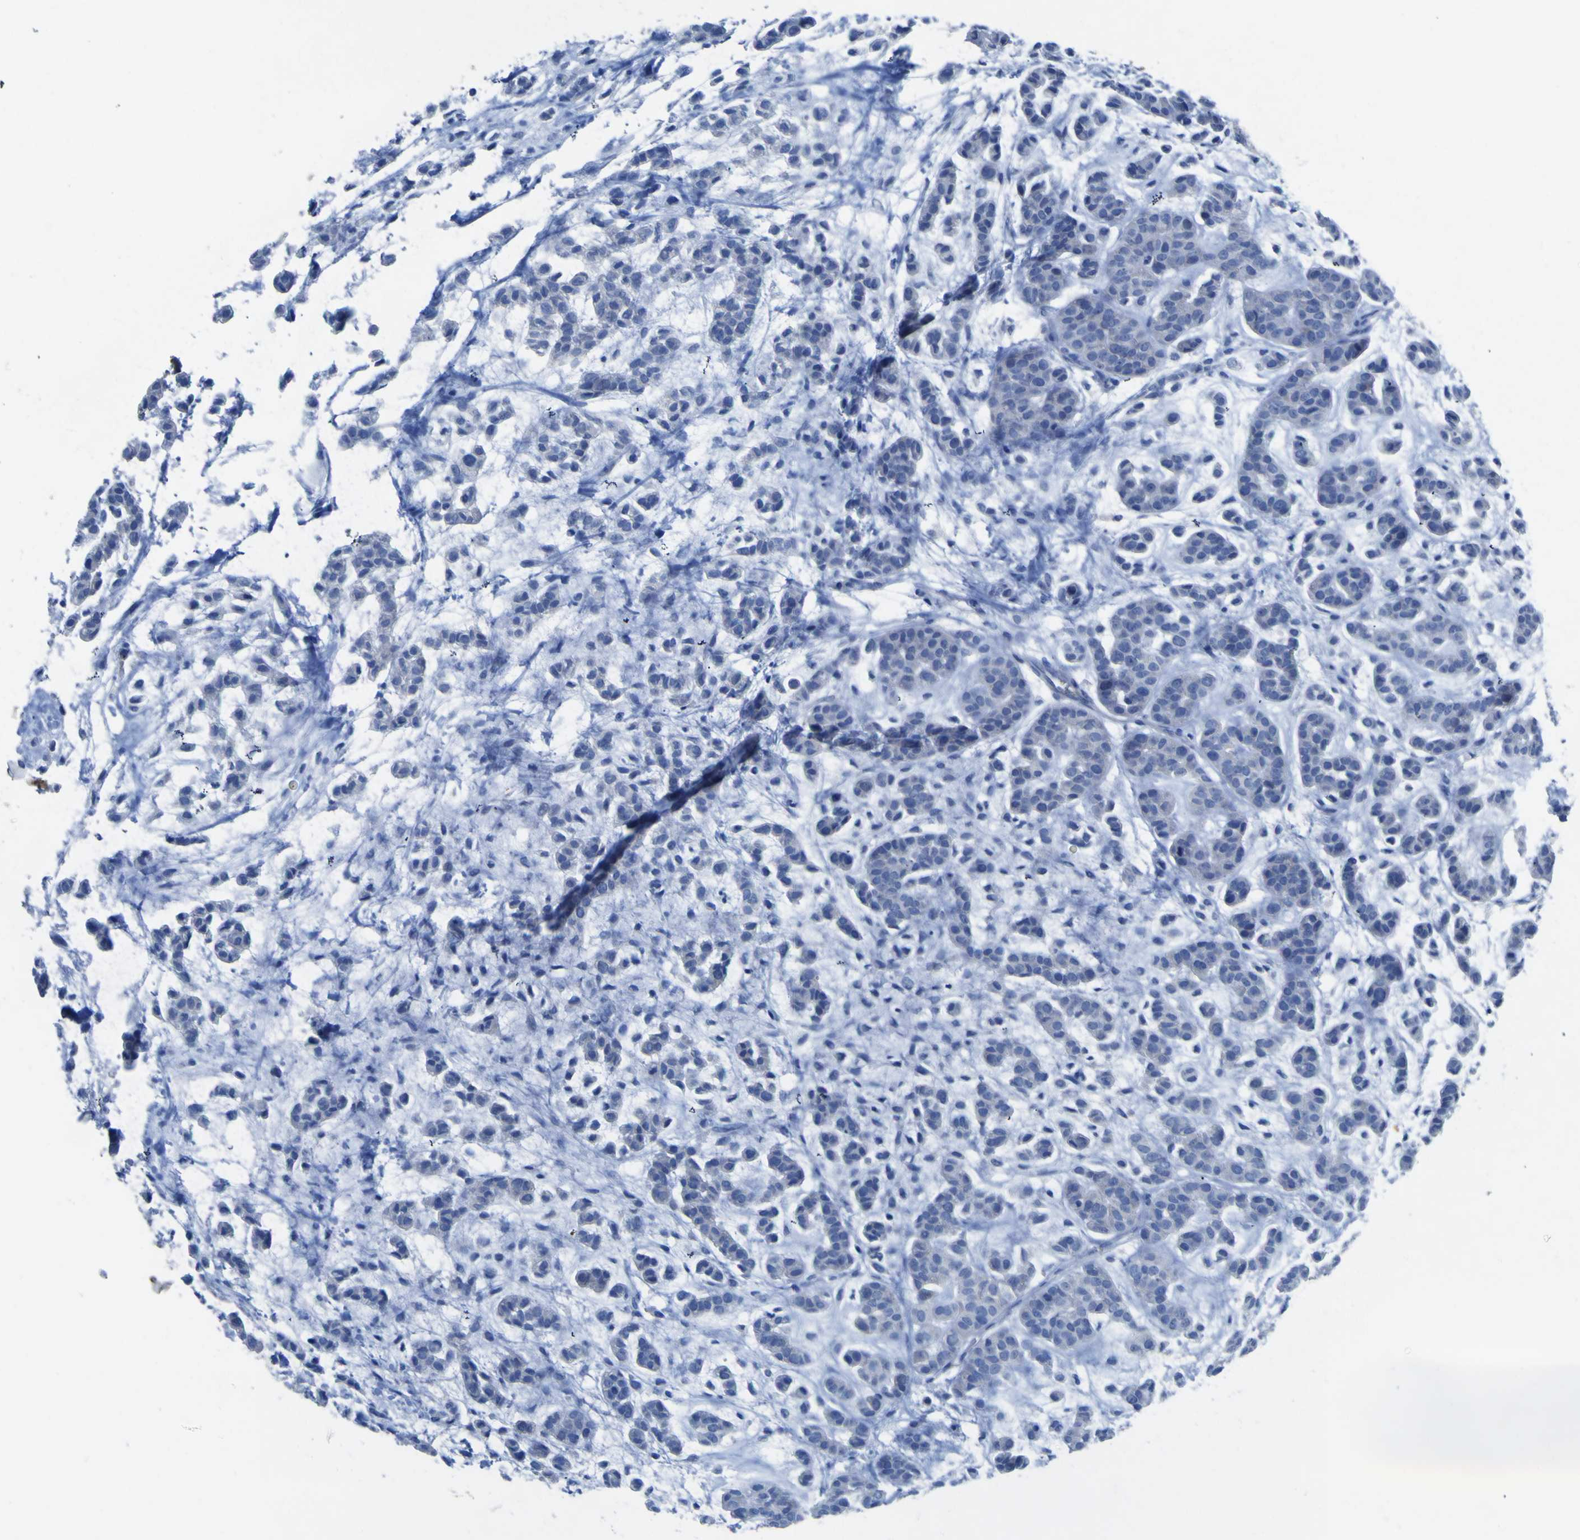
{"staining": {"intensity": "negative", "quantity": "none", "location": "none"}, "tissue": "head and neck cancer", "cell_type": "Tumor cells", "image_type": "cancer", "snomed": [{"axis": "morphology", "description": "Adenocarcinoma, NOS"}, {"axis": "morphology", "description": "Adenoma, NOS"}, {"axis": "topography", "description": "Head-Neck"}], "caption": "An image of human adenocarcinoma (head and neck) is negative for staining in tumor cells.", "gene": "GCM1", "patient": {"sex": "female", "age": 55}}